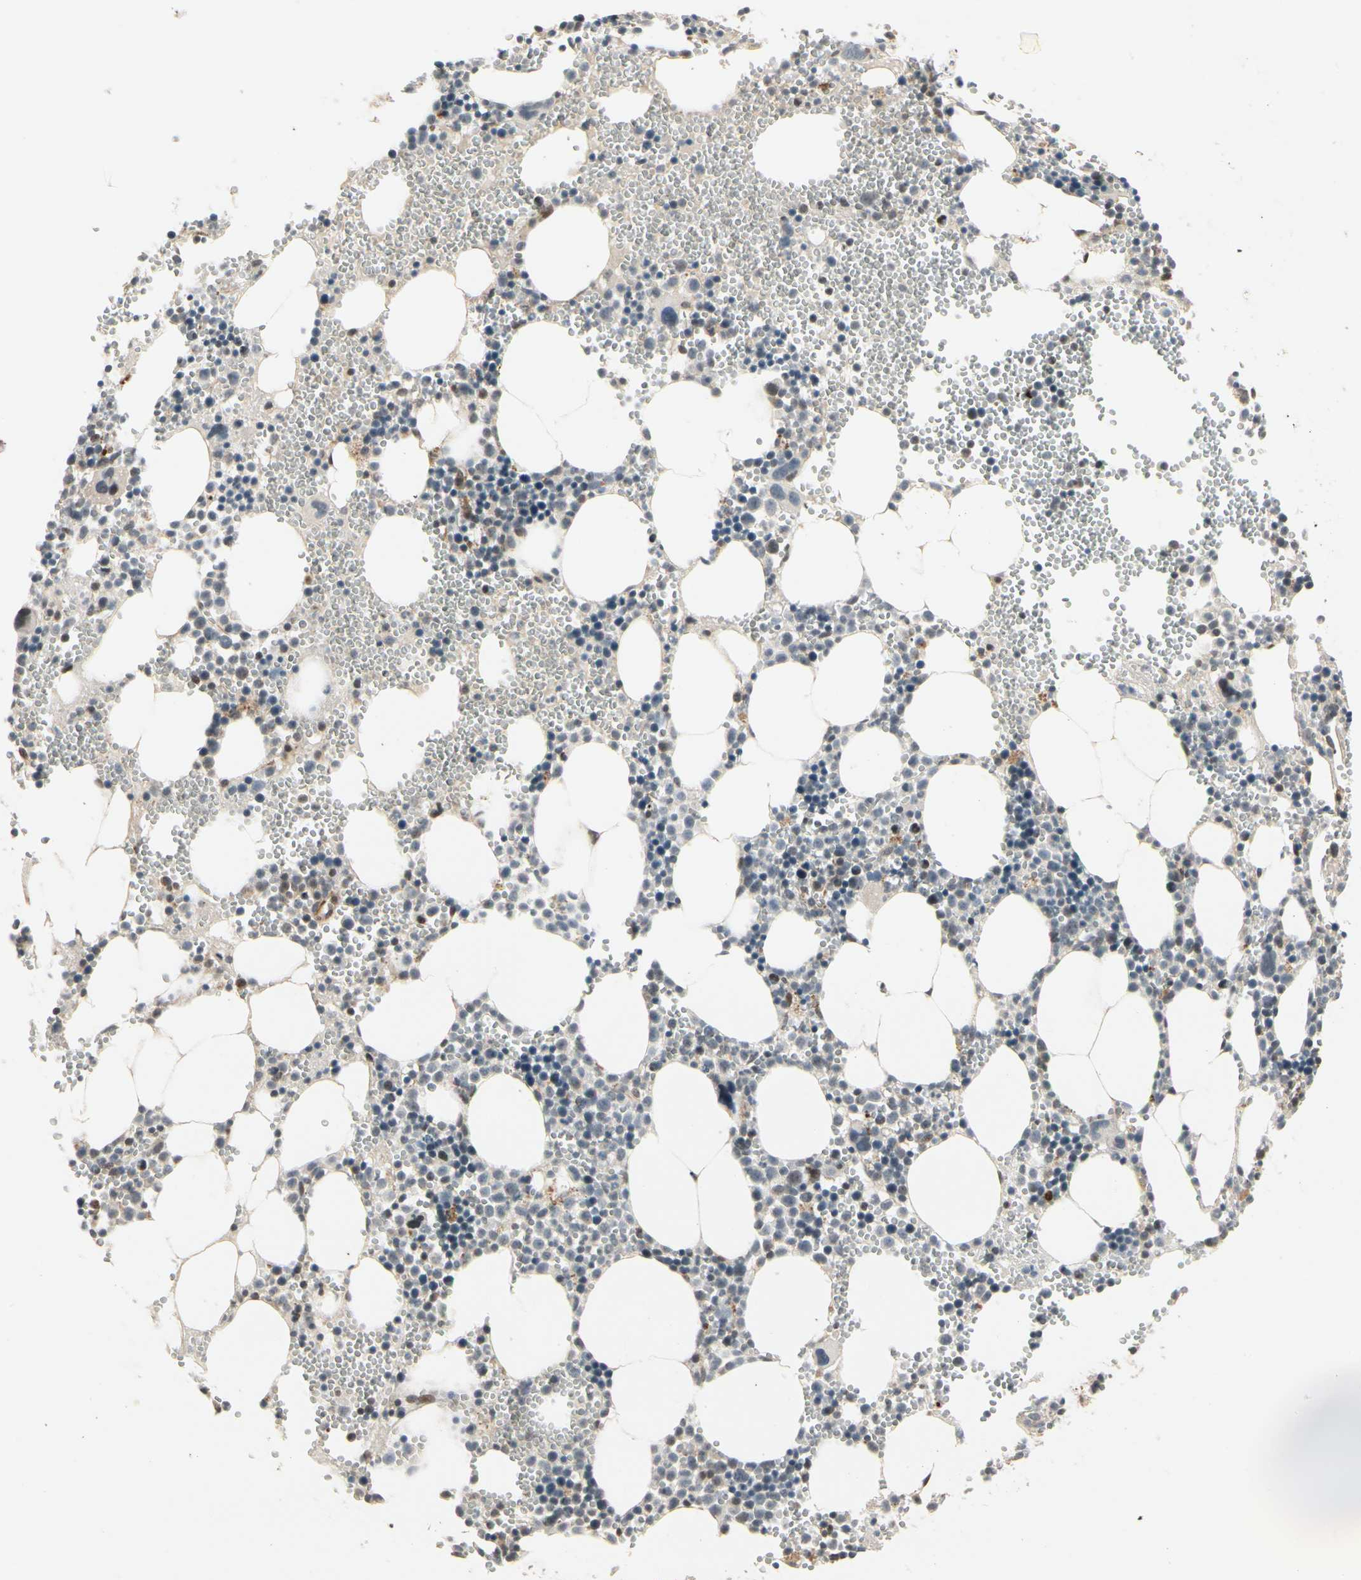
{"staining": {"intensity": "weak", "quantity": "<25%", "location": "cytoplasmic/membranous,nuclear"}, "tissue": "bone marrow", "cell_type": "Hematopoietic cells", "image_type": "normal", "snomed": [{"axis": "morphology", "description": "Normal tissue, NOS"}, {"axis": "morphology", "description": "Inflammation, NOS"}, {"axis": "topography", "description": "Bone marrow"}], "caption": "Immunohistochemistry of unremarkable human bone marrow demonstrates no staining in hematopoietic cells.", "gene": "SVBP", "patient": {"sex": "male", "age": 42}}